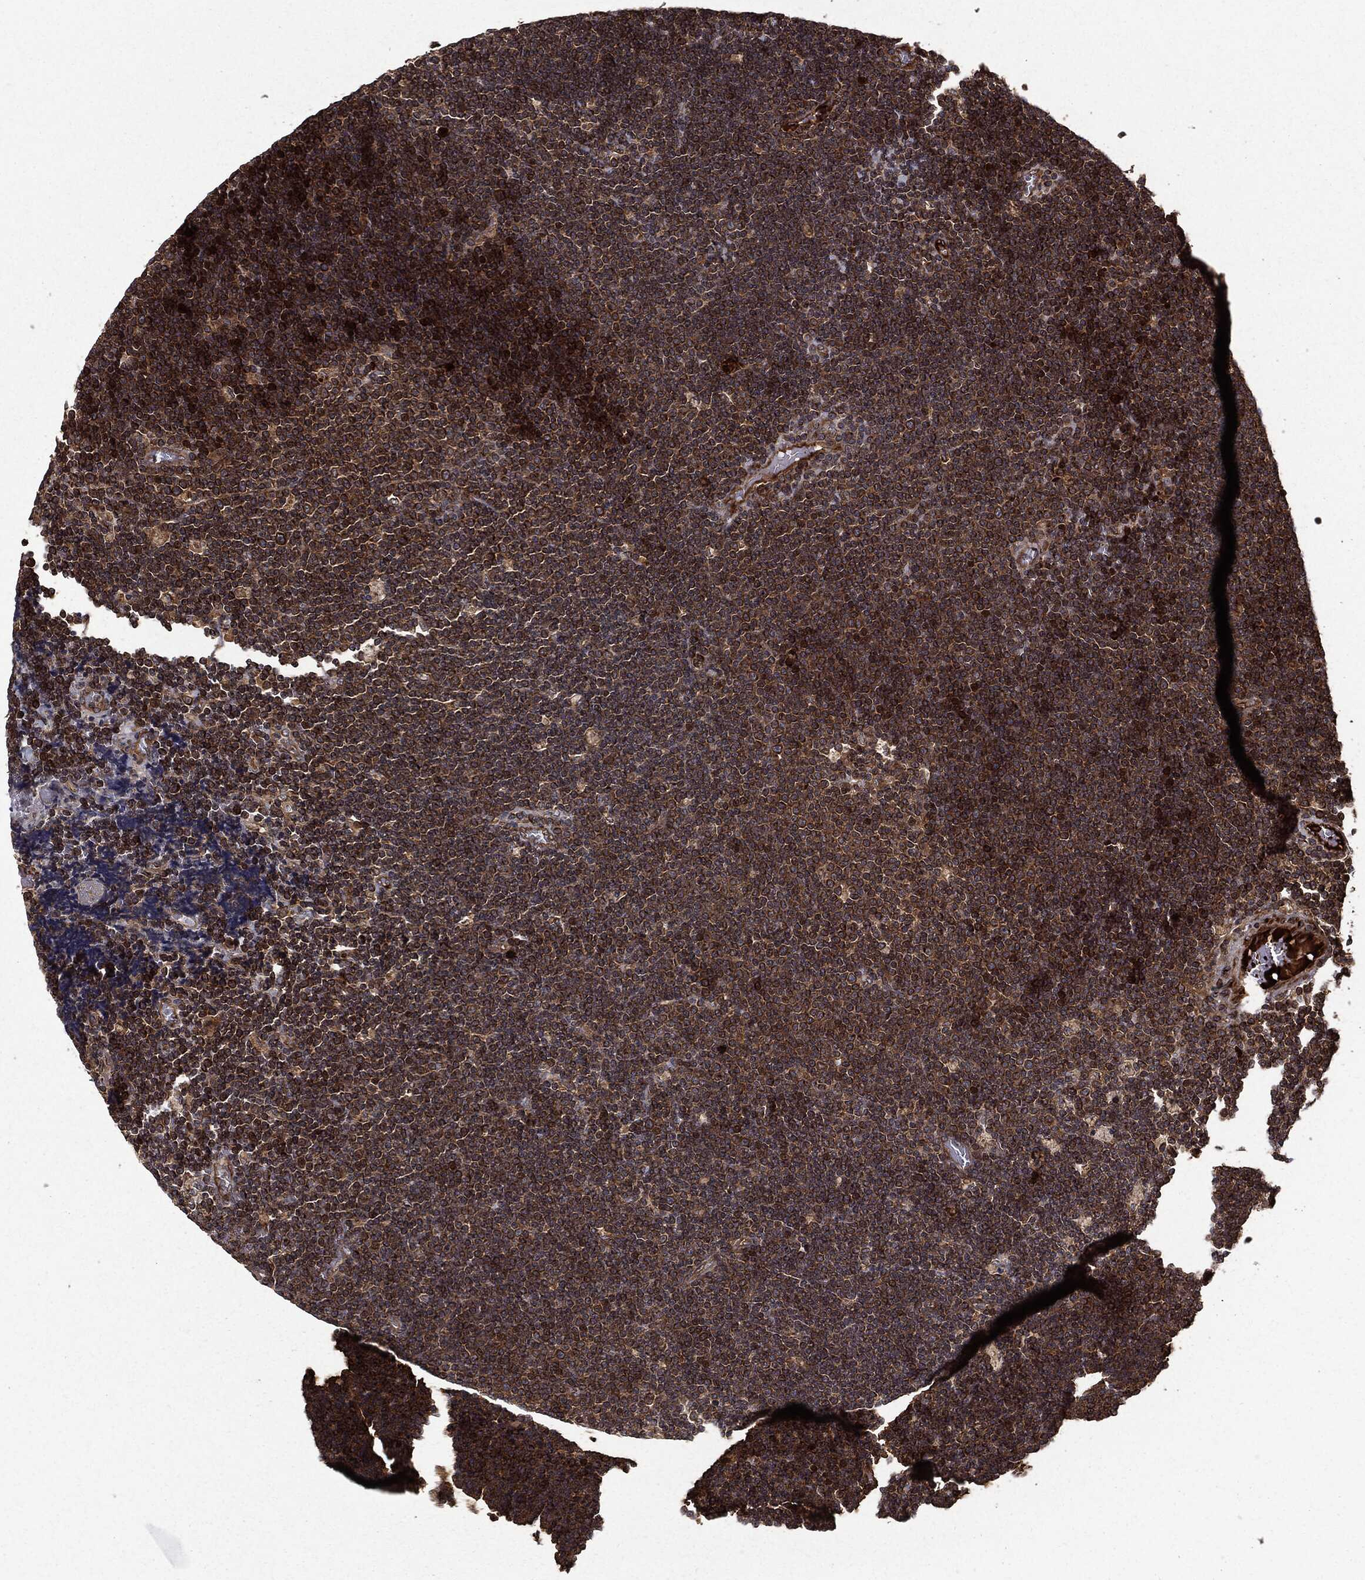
{"staining": {"intensity": "moderate", "quantity": ">75%", "location": "cytoplasmic/membranous"}, "tissue": "lymphoma", "cell_type": "Tumor cells", "image_type": "cancer", "snomed": [{"axis": "morphology", "description": "Malignant lymphoma, non-Hodgkin's type, Low grade"}, {"axis": "topography", "description": "Brain"}], "caption": "Protein expression analysis of human lymphoma reveals moderate cytoplasmic/membranous expression in approximately >75% of tumor cells.", "gene": "HTT", "patient": {"sex": "female", "age": 66}}